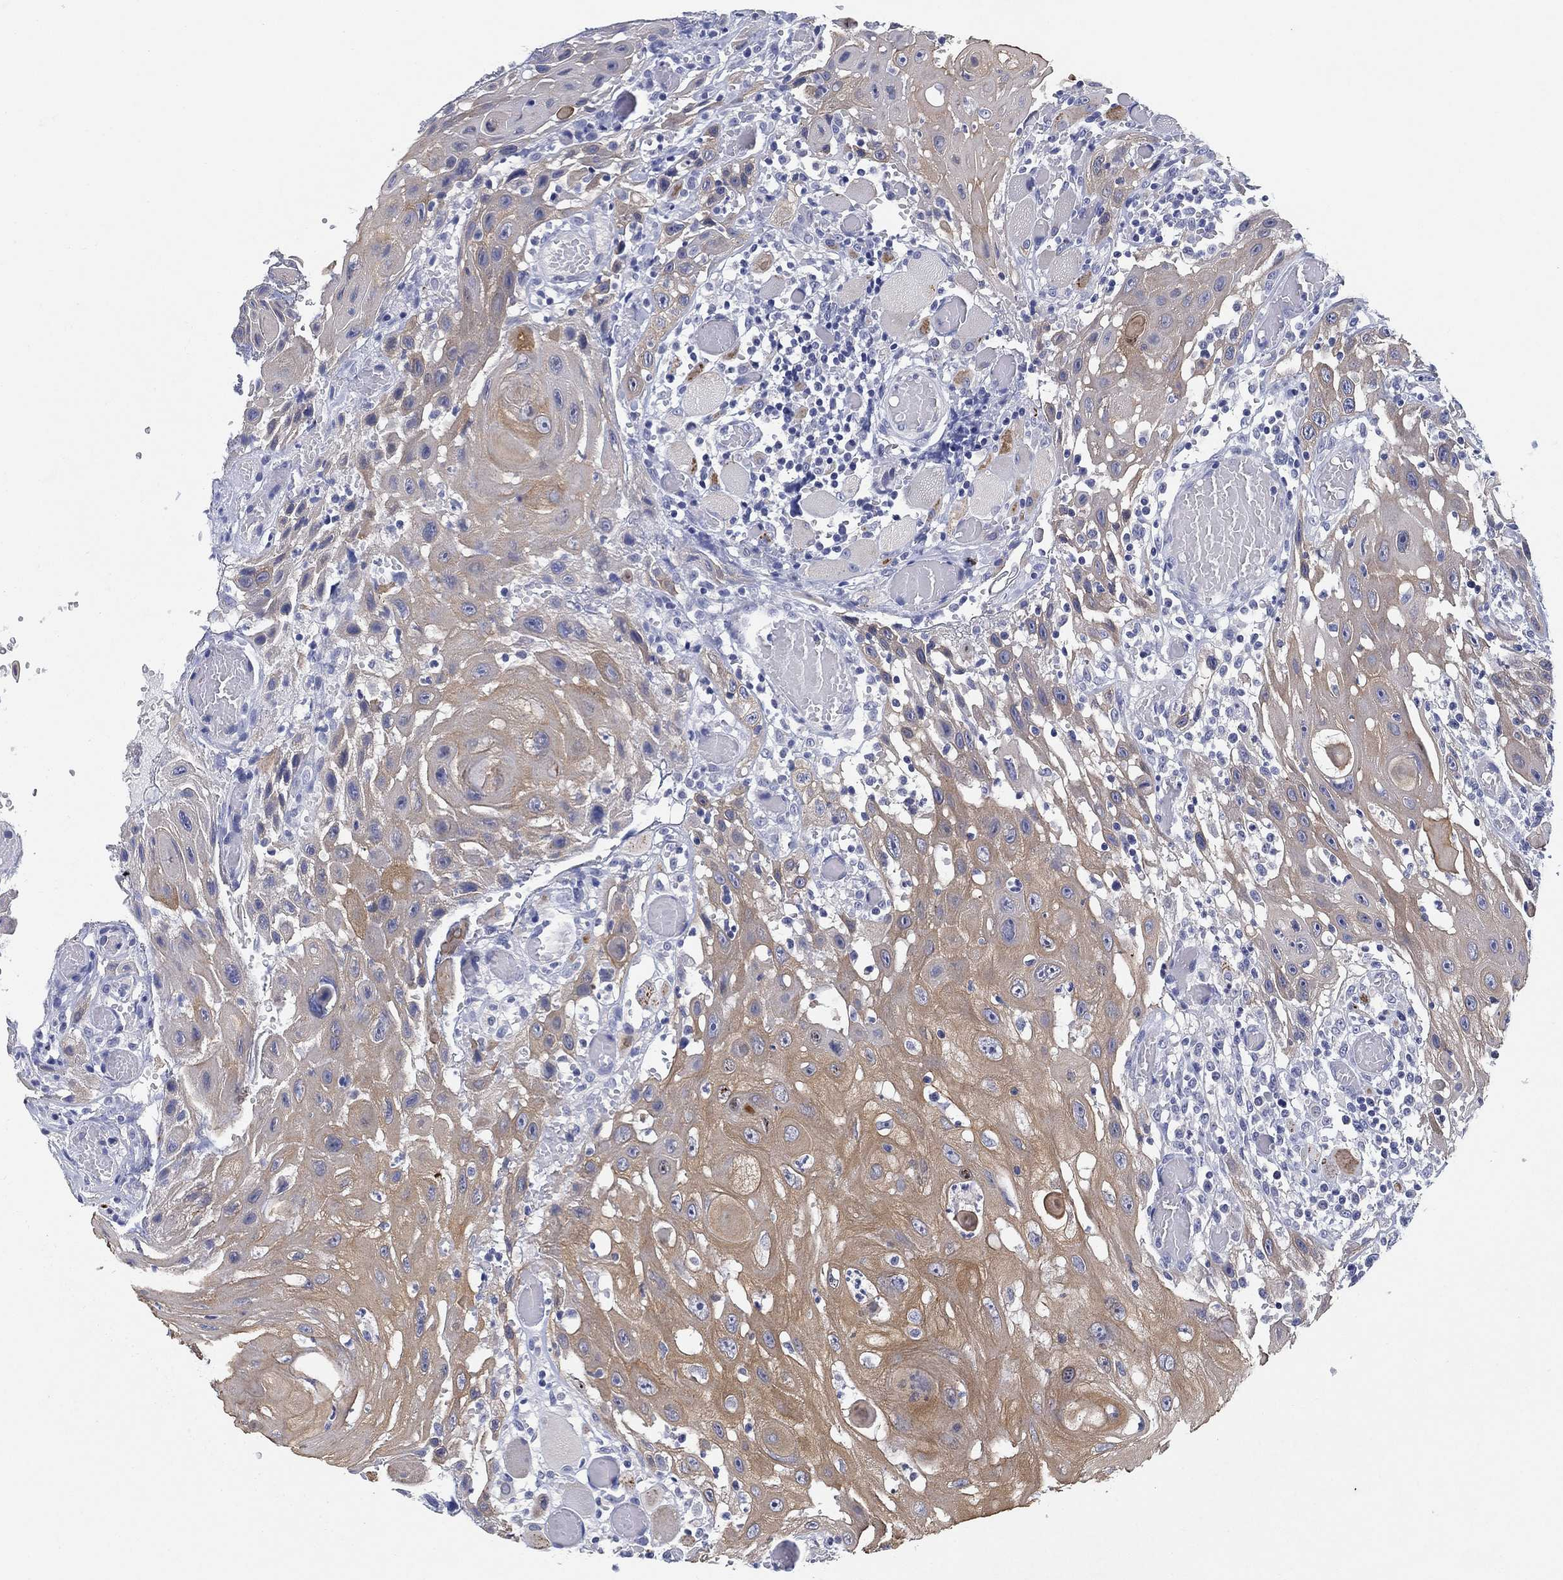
{"staining": {"intensity": "weak", "quantity": ">75%", "location": "cytoplasmic/membranous"}, "tissue": "head and neck cancer", "cell_type": "Tumor cells", "image_type": "cancer", "snomed": [{"axis": "morphology", "description": "Normal tissue, NOS"}, {"axis": "morphology", "description": "Squamous cell carcinoma, NOS"}, {"axis": "topography", "description": "Oral tissue"}, {"axis": "topography", "description": "Head-Neck"}], "caption": "A low amount of weak cytoplasmic/membranous expression is appreciated in about >75% of tumor cells in head and neck cancer (squamous cell carcinoma) tissue.", "gene": "CLUL1", "patient": {"sex": "male", "age": 71}}